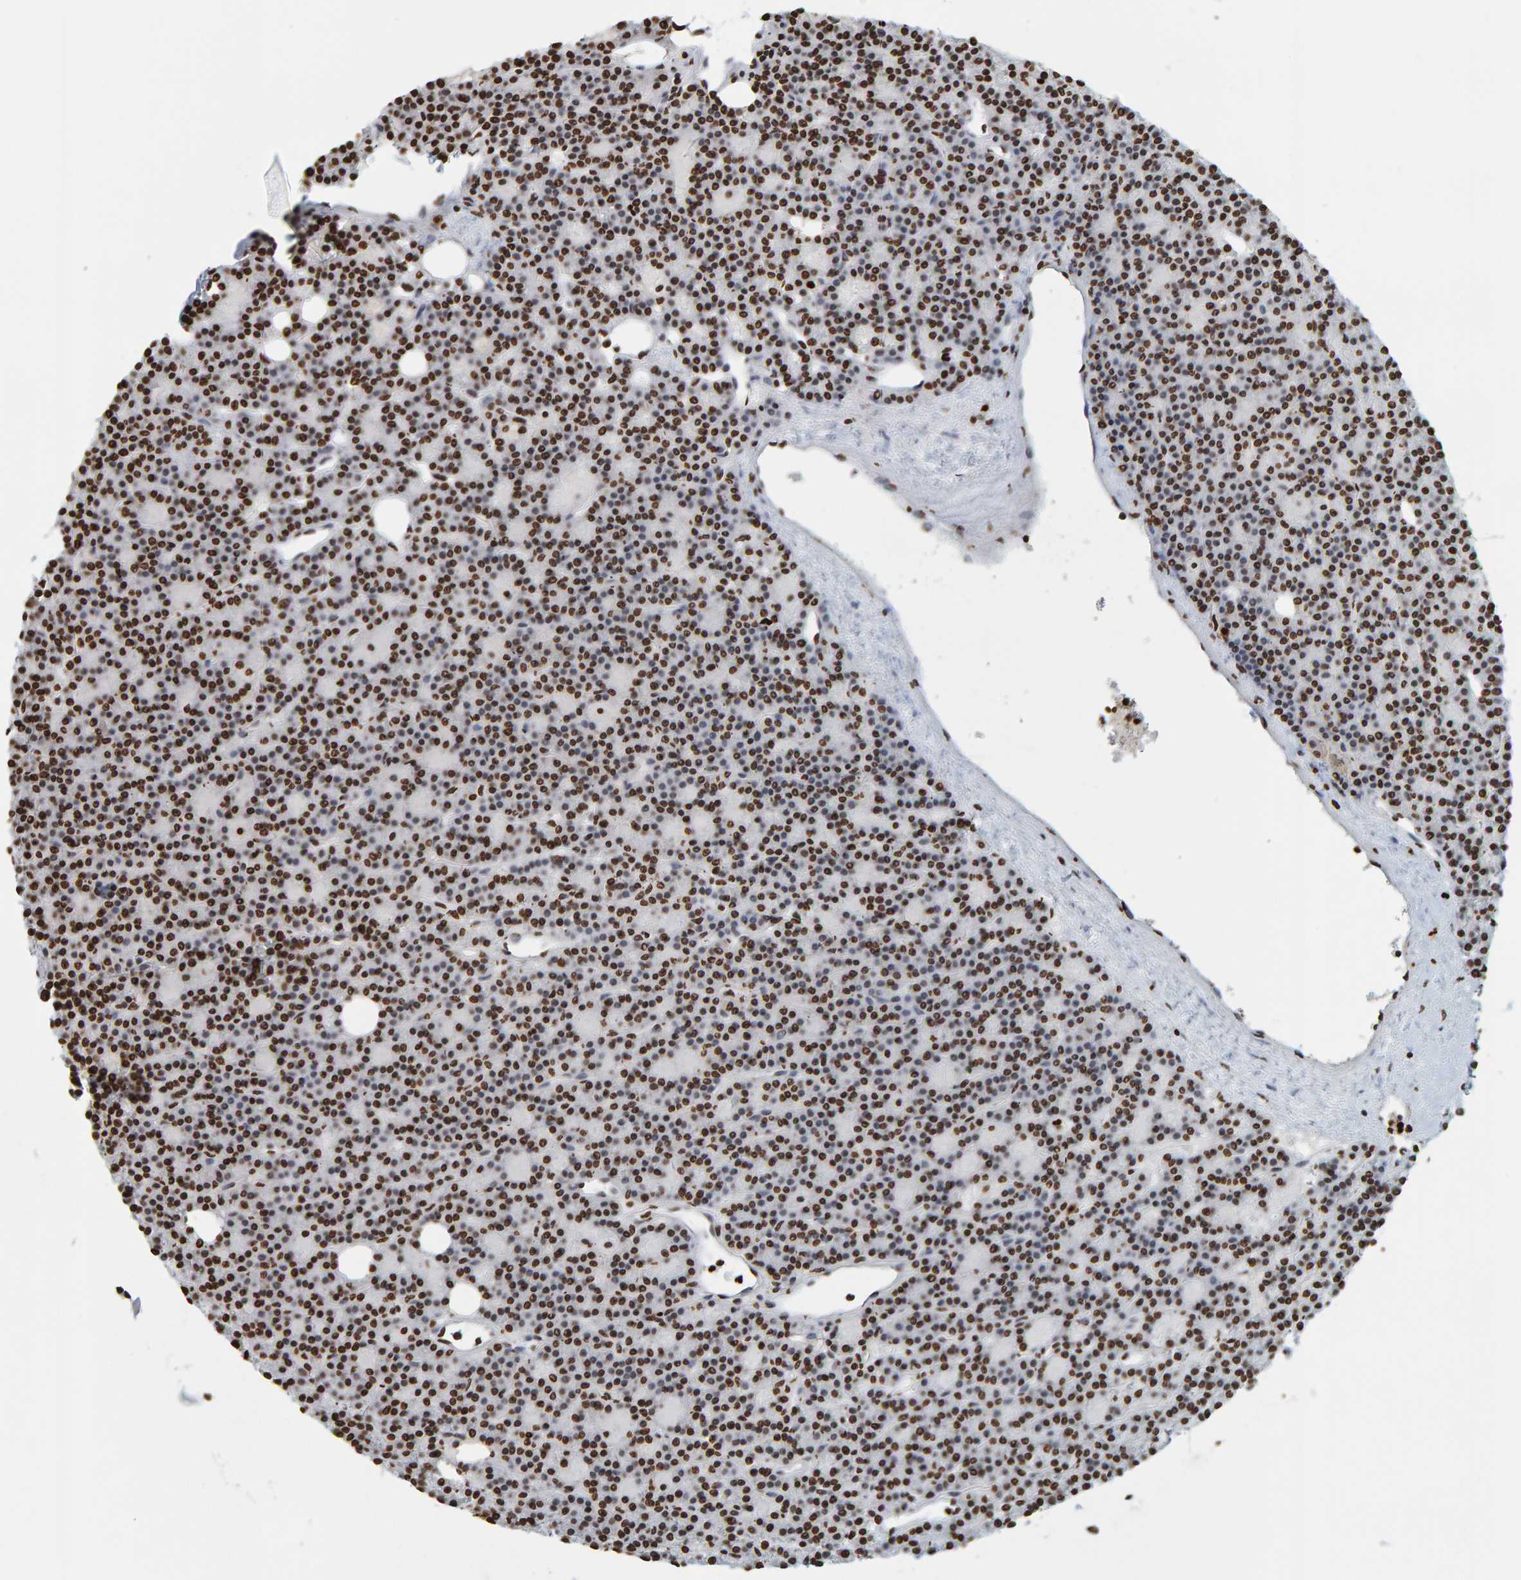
{"staining": {"intensity": "strong", "quantity": ">75%", "location": "nuclear"}, "tissue": "parathyroid gland", "cell_type": "Glandular cells", "image_type": "normal", "snomed": [{"axis": "morphology", "description": "Normal tissue, NOS"}, {"axis": "morphology", "description": "Adenoma, NOS"}, {"axis": "topography", "description": "Parathyroid gland"}], "caption": "Protein expression analysis of unremarkable parathyroid gland demonstrates strong nuclear expression in about >75% of glandular cells. Immunohistochemistry stains the protein of interest in brown and the nuclei are stained blue.", "gene": "BRF2", "patient": {"sex": "female", "age": 57}}